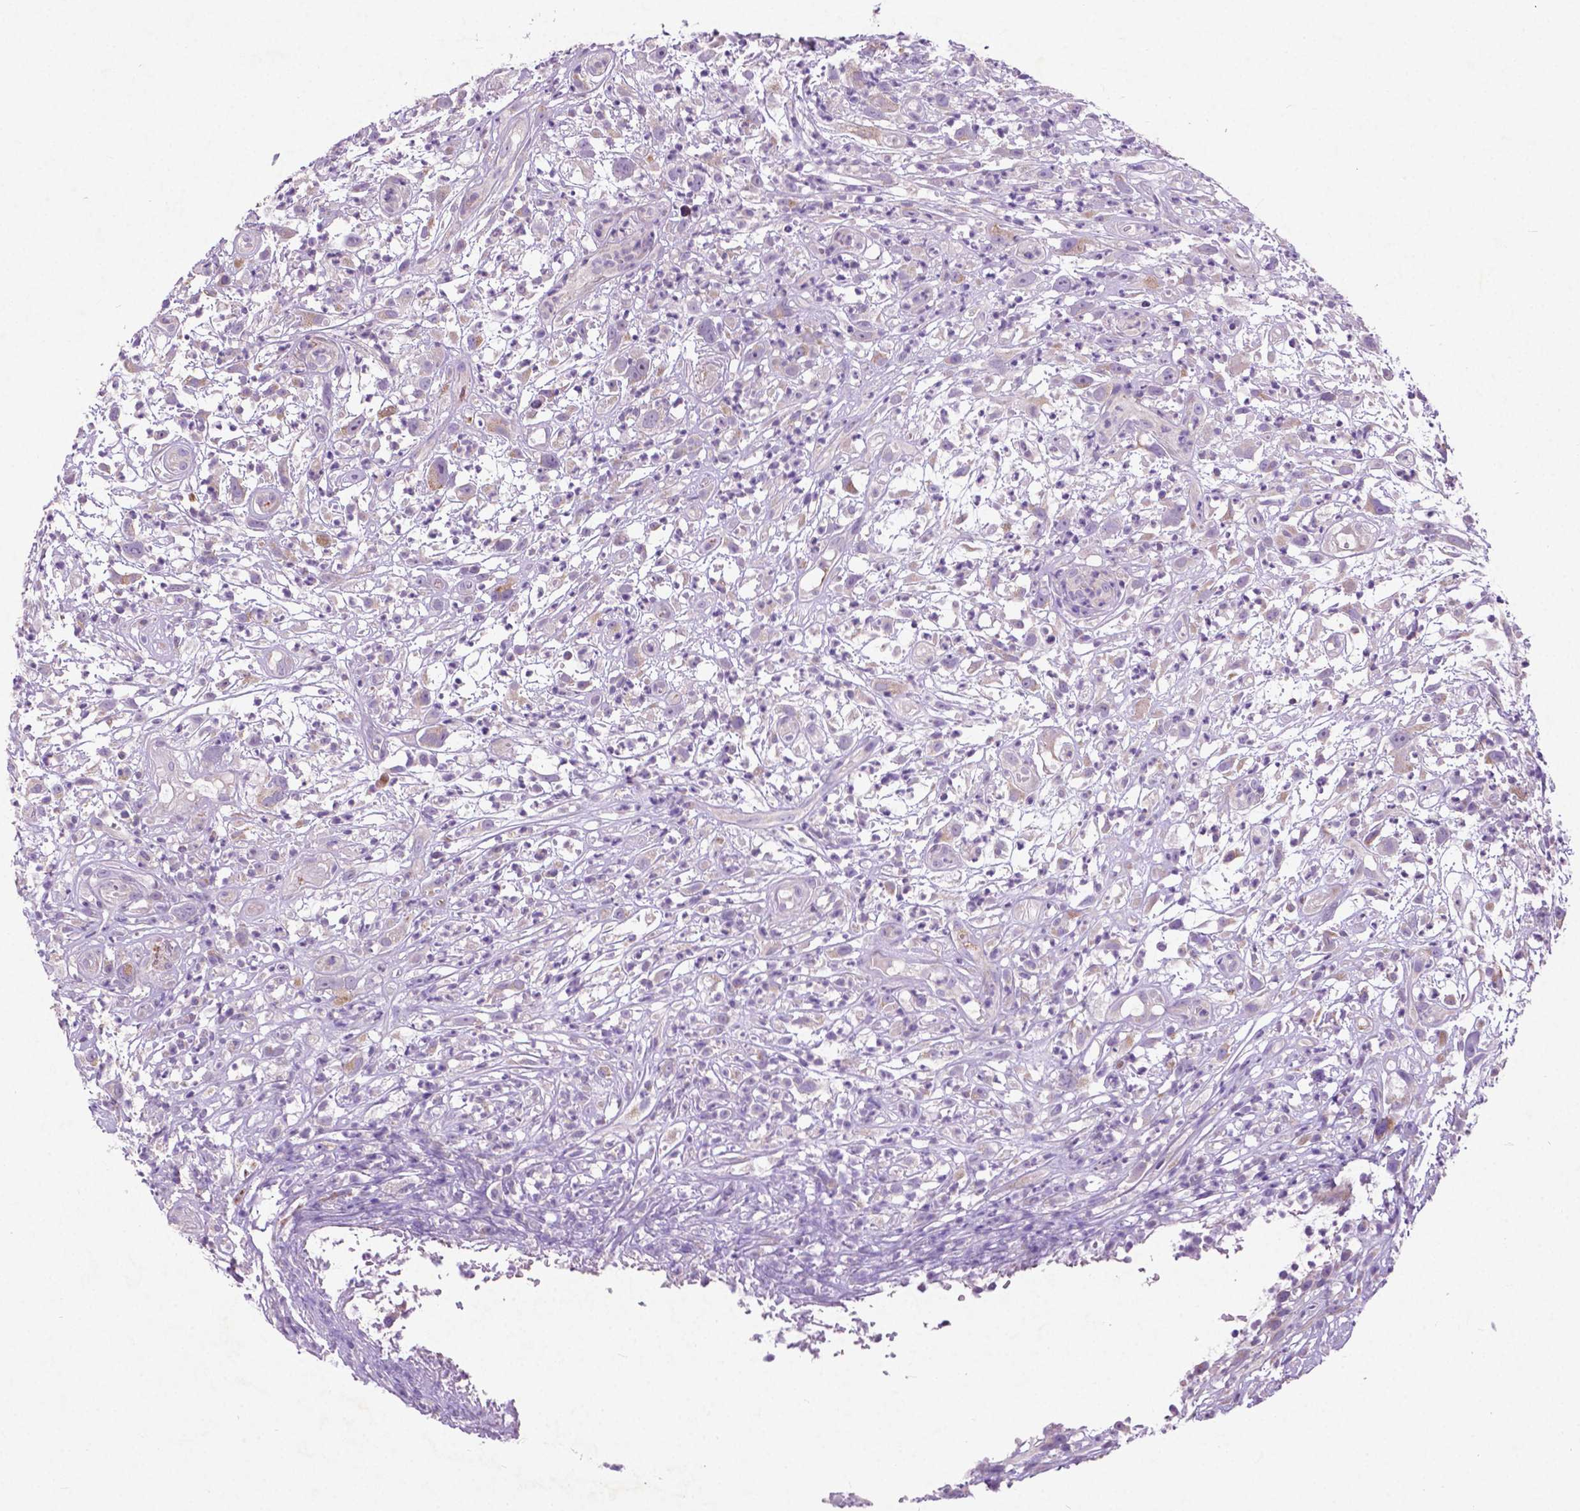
{"staining": {"intensity": "negative", "quantity": "none", "location": "none"}, "tissue": "head and neck cancer", "cell_type": "Tumor cells", "image_type": "cancer", "snomed": [{"axis": "morphology", "description": "Squamous cell carcinoma, NOS"}, {"axis": "topography", "description": "Head-Neck"}], "caption": "This is a histopathology image of immunohistochemistry (IHC) staining of squamous cell carcinoma (head and neck), which shows no staining in tumor cells.", "gene": "ATG4D", "patient": {"sex": "male", "age": 65}}